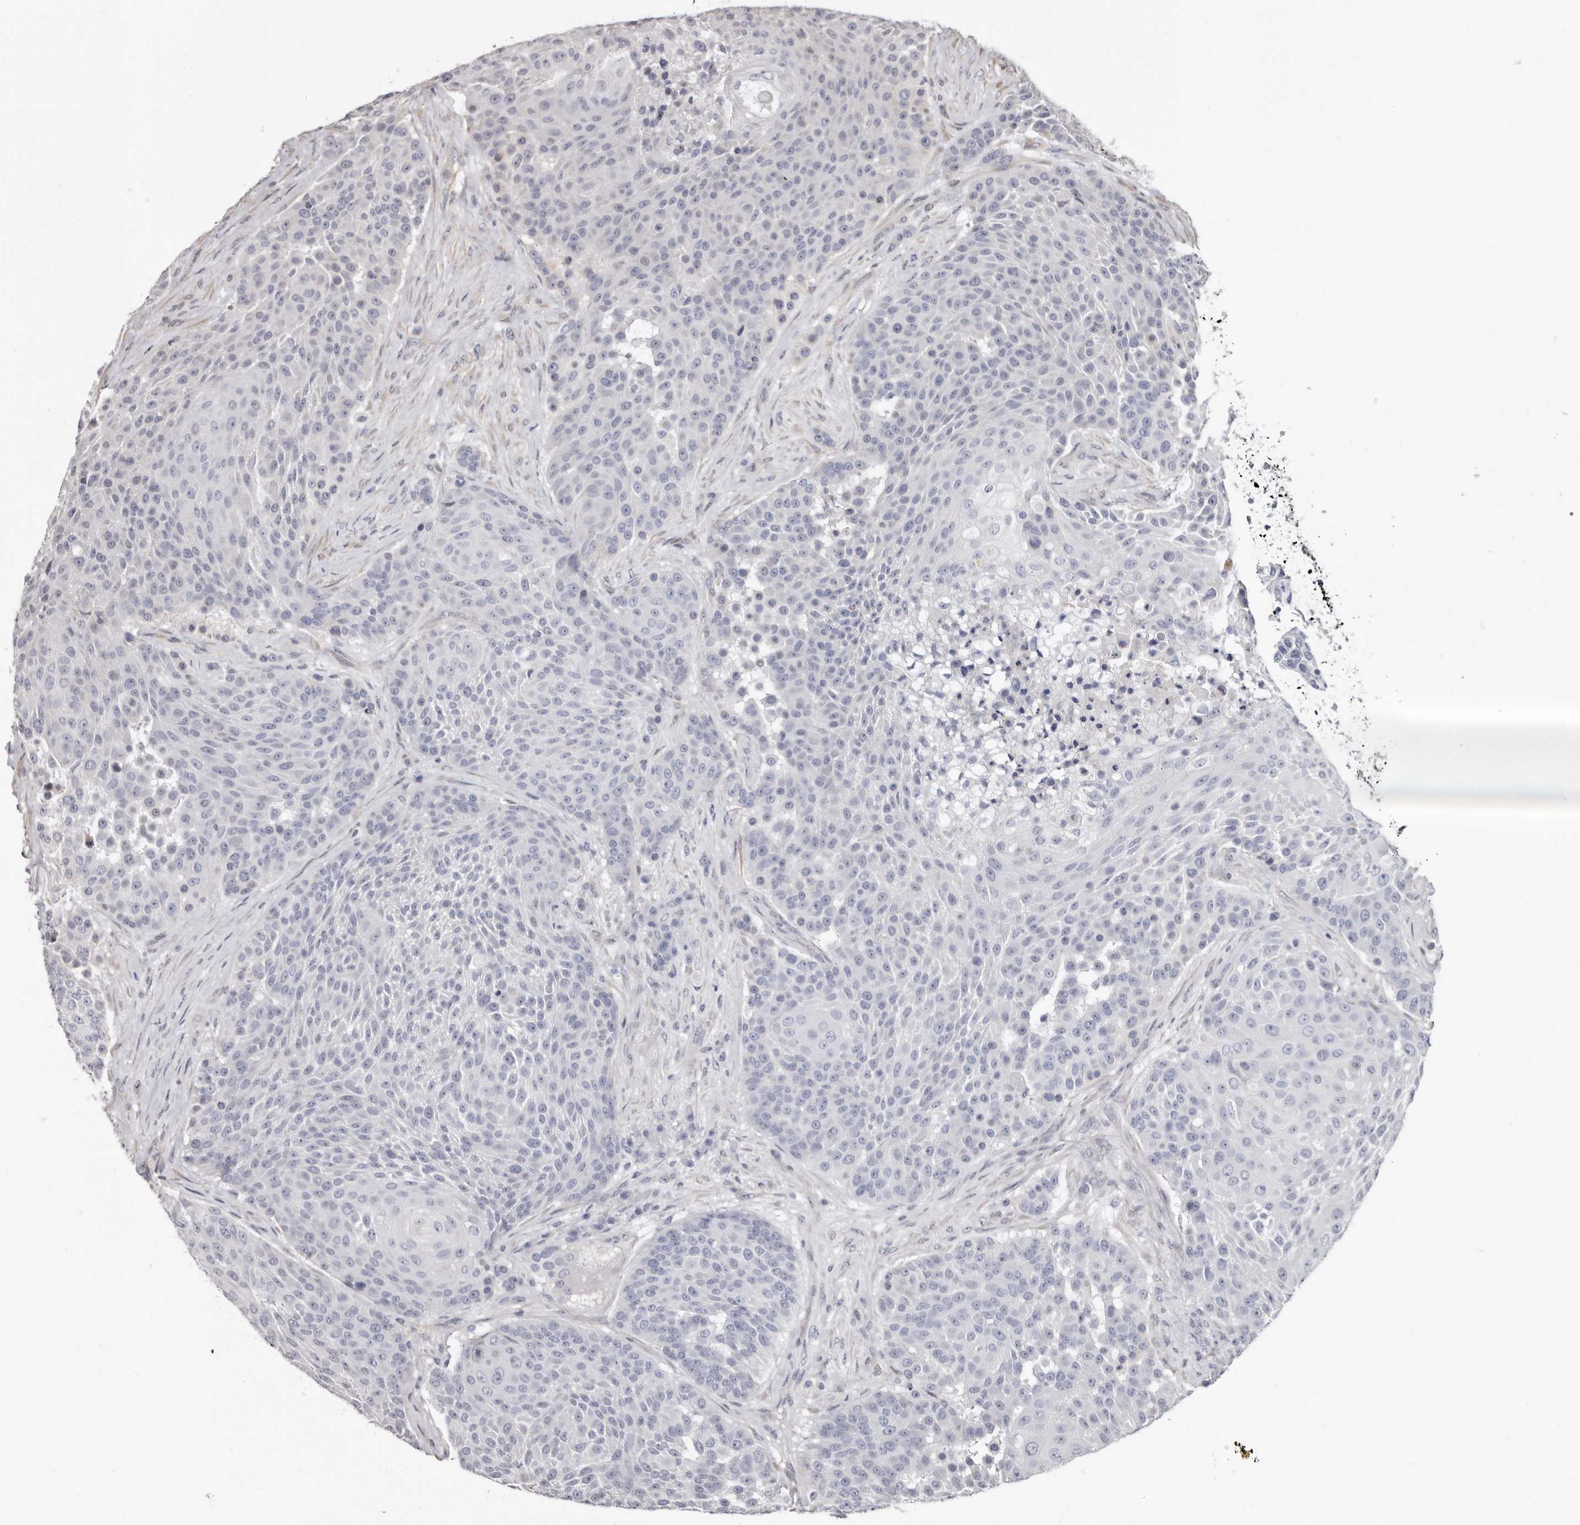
{"staining": {"intensity": "negative", "quantity": "none", "location": "none"}, "tissue": "urothelial cancer", "cell_type": "Tumor cells", "image_type": "cancer", "snomed": [{"axis": "morphology", "description": "Urothelial carcinoma, High grade"}, {"axis": "topography", "description": "Urinary bladder"}], "caption": "Urothelial carcinoma (high-grade) stained for a protein using IHC exhibits no positivity tumor cells.", "gene": "KHDRBS2", "patient": {"sex": "female", "age": 63}}